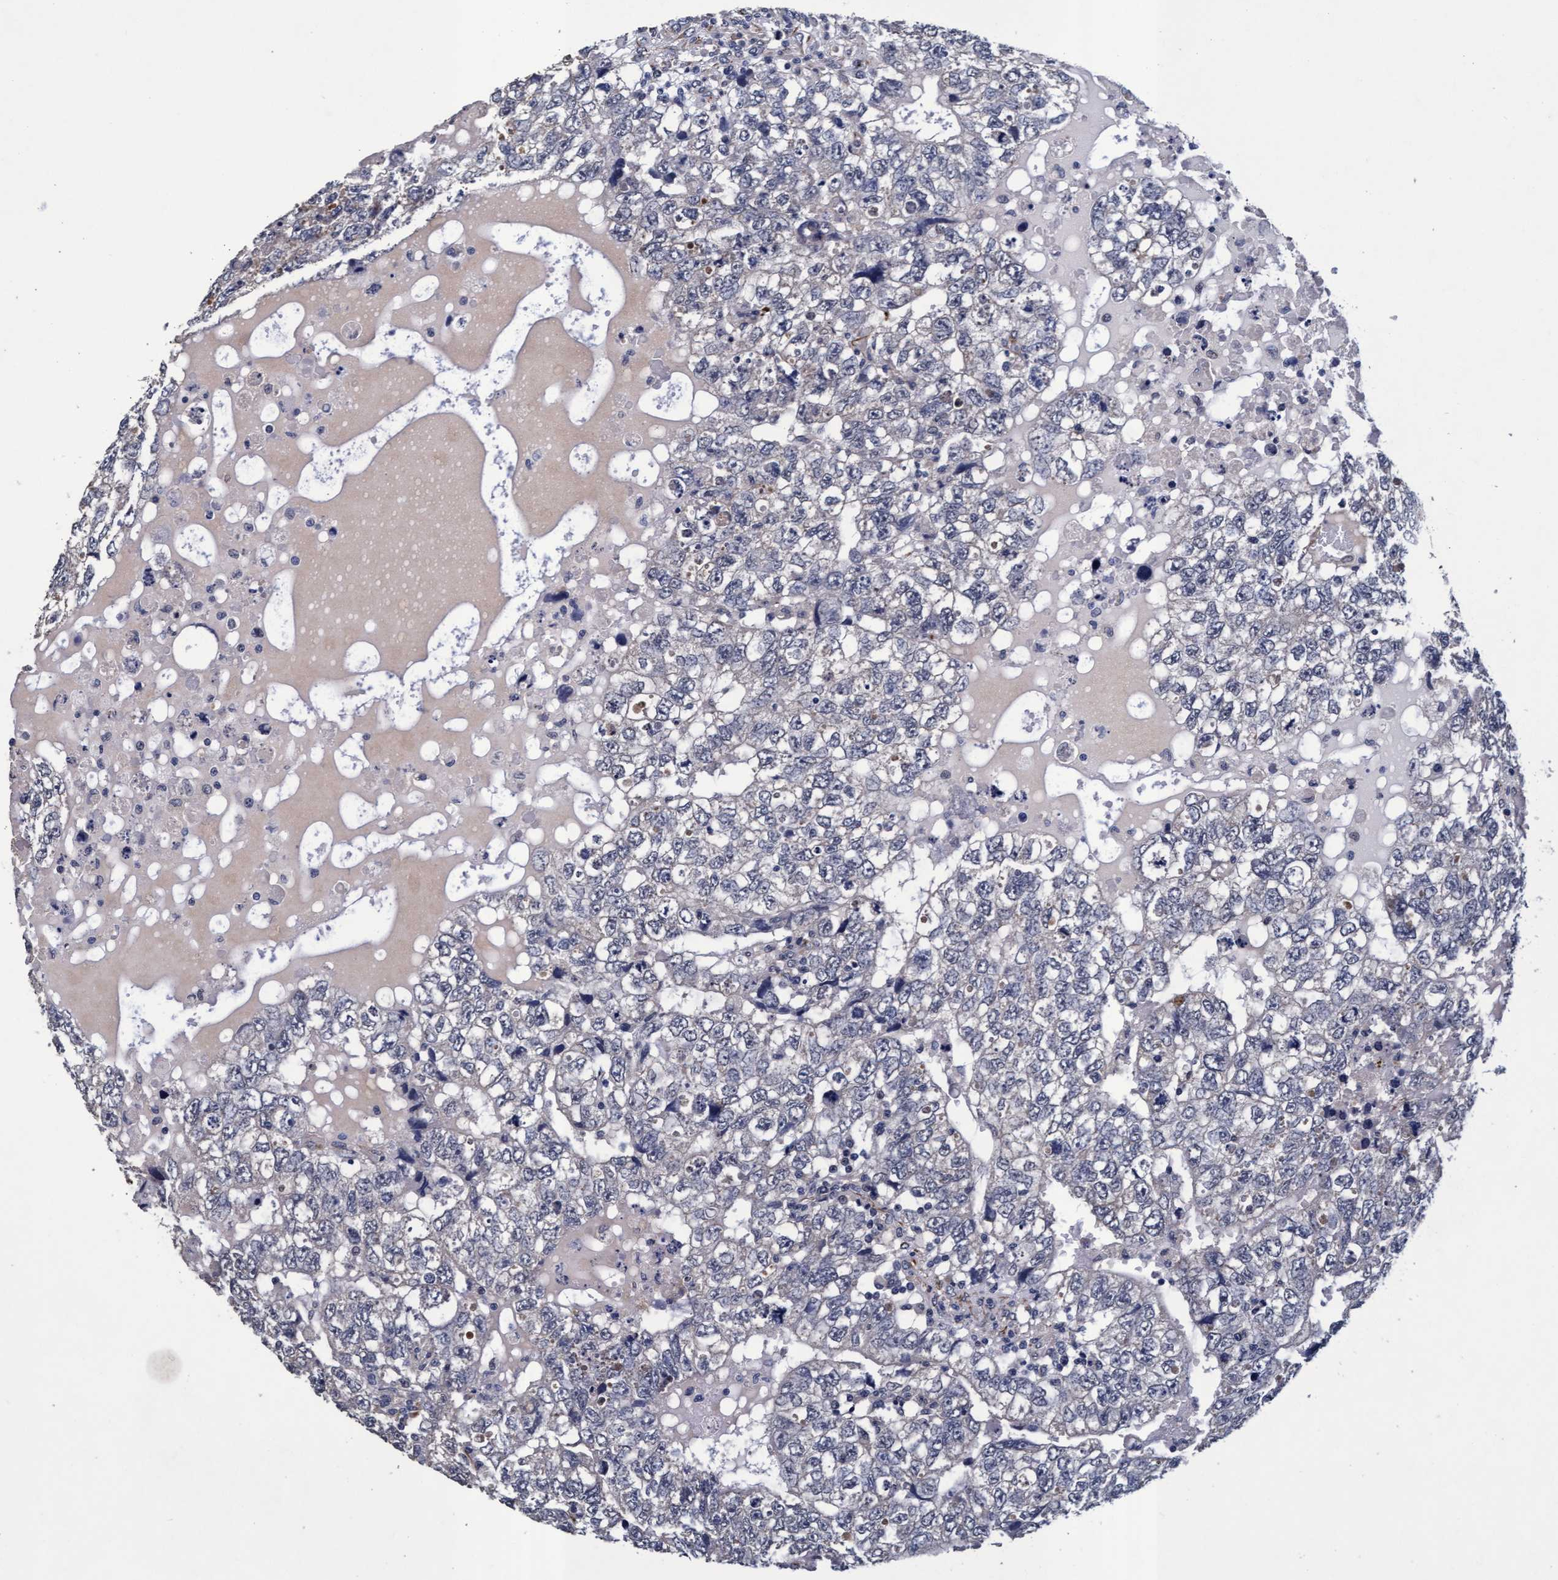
{"staining": {"intensity": "negative", "quantity": "none", "location": "none"}, "tissue": "testis cancer", "cell_type": "Tumor cells", "image_type": "cancer", "snomed": [{"axis": "morphology", "description": "Carcinoma, Embryonal, NOS"}, {"axis": "topography", "description": "Testis"}], "caption": "This histopathology image is of testis cancer stained with immunohistochemistry to label a protein in brown with the nuclei are counter-stained blue. There is no positivity in tumor cells. (DAB (3,3'-diaminobenzidine) immunohistochemistry with hematoxylin counter stain).", "gene": "CPQ", "patient": {"sex": "male", "age": 36}}